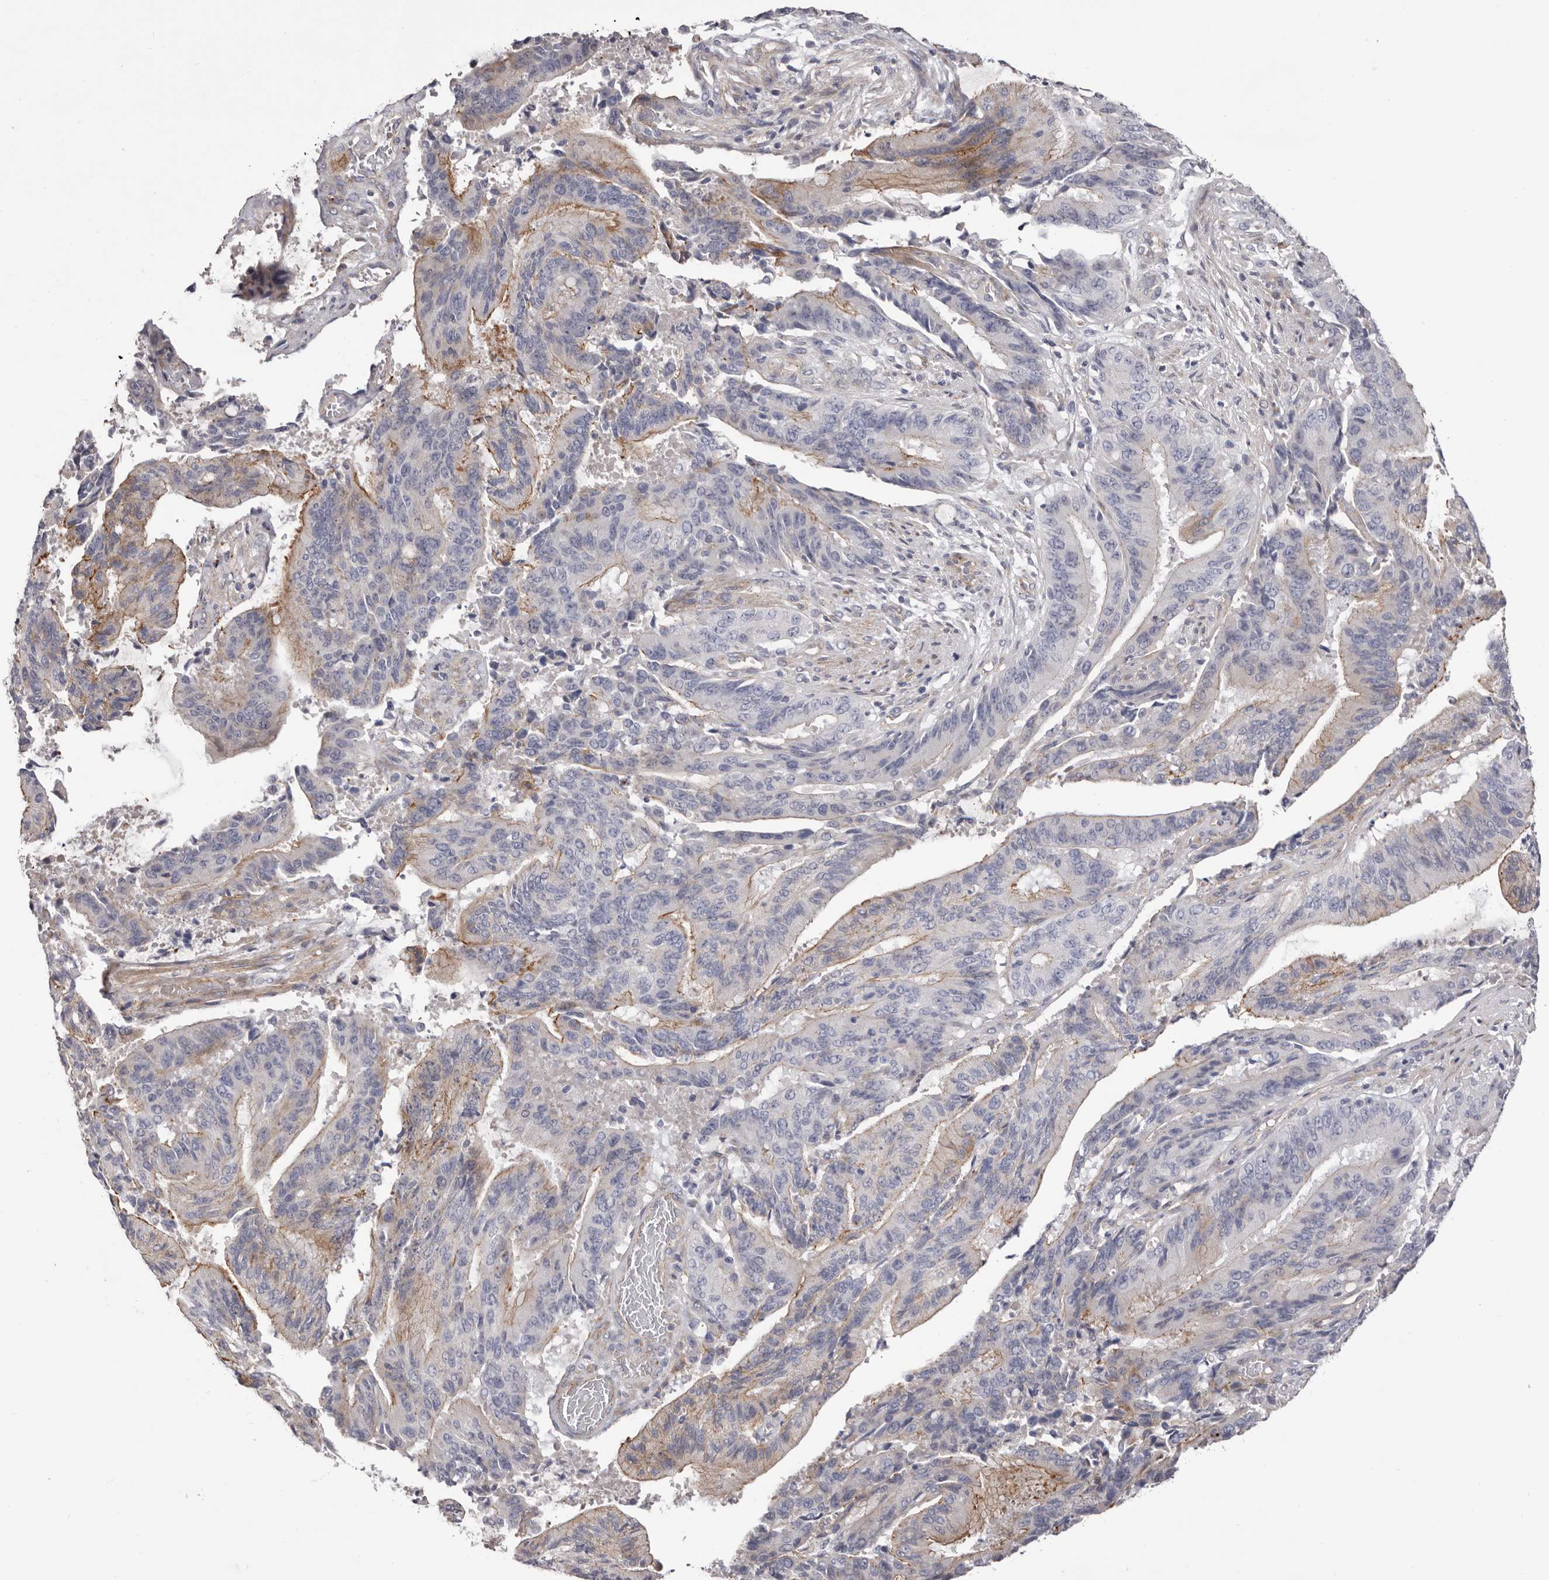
{"staining": {"intensity": "moderate", "quantity": "<25%", "location": "cytoplasmic/membranous"}, "tissue": "liver cancer", "cell_type": "Tumor cells", "image_type": "cancer", "snomed": [{"axis": "morphology", "description": "Normal tissue, NOS"}, {"axis": "morphology", "description": "Cholangiocarcinoma"}, {"axis": "topography", "description": "Liver"}, {"axis": "topography", "description": "Peripheral nerve tissue"}], "caption": "A histopathology image of human liver cancer stained for a protein shows moderate cytoplasmic/membranous brown staining in tumor cells.", "gene": "PEG10", "patient": {"sex": "female", "age": 73}}